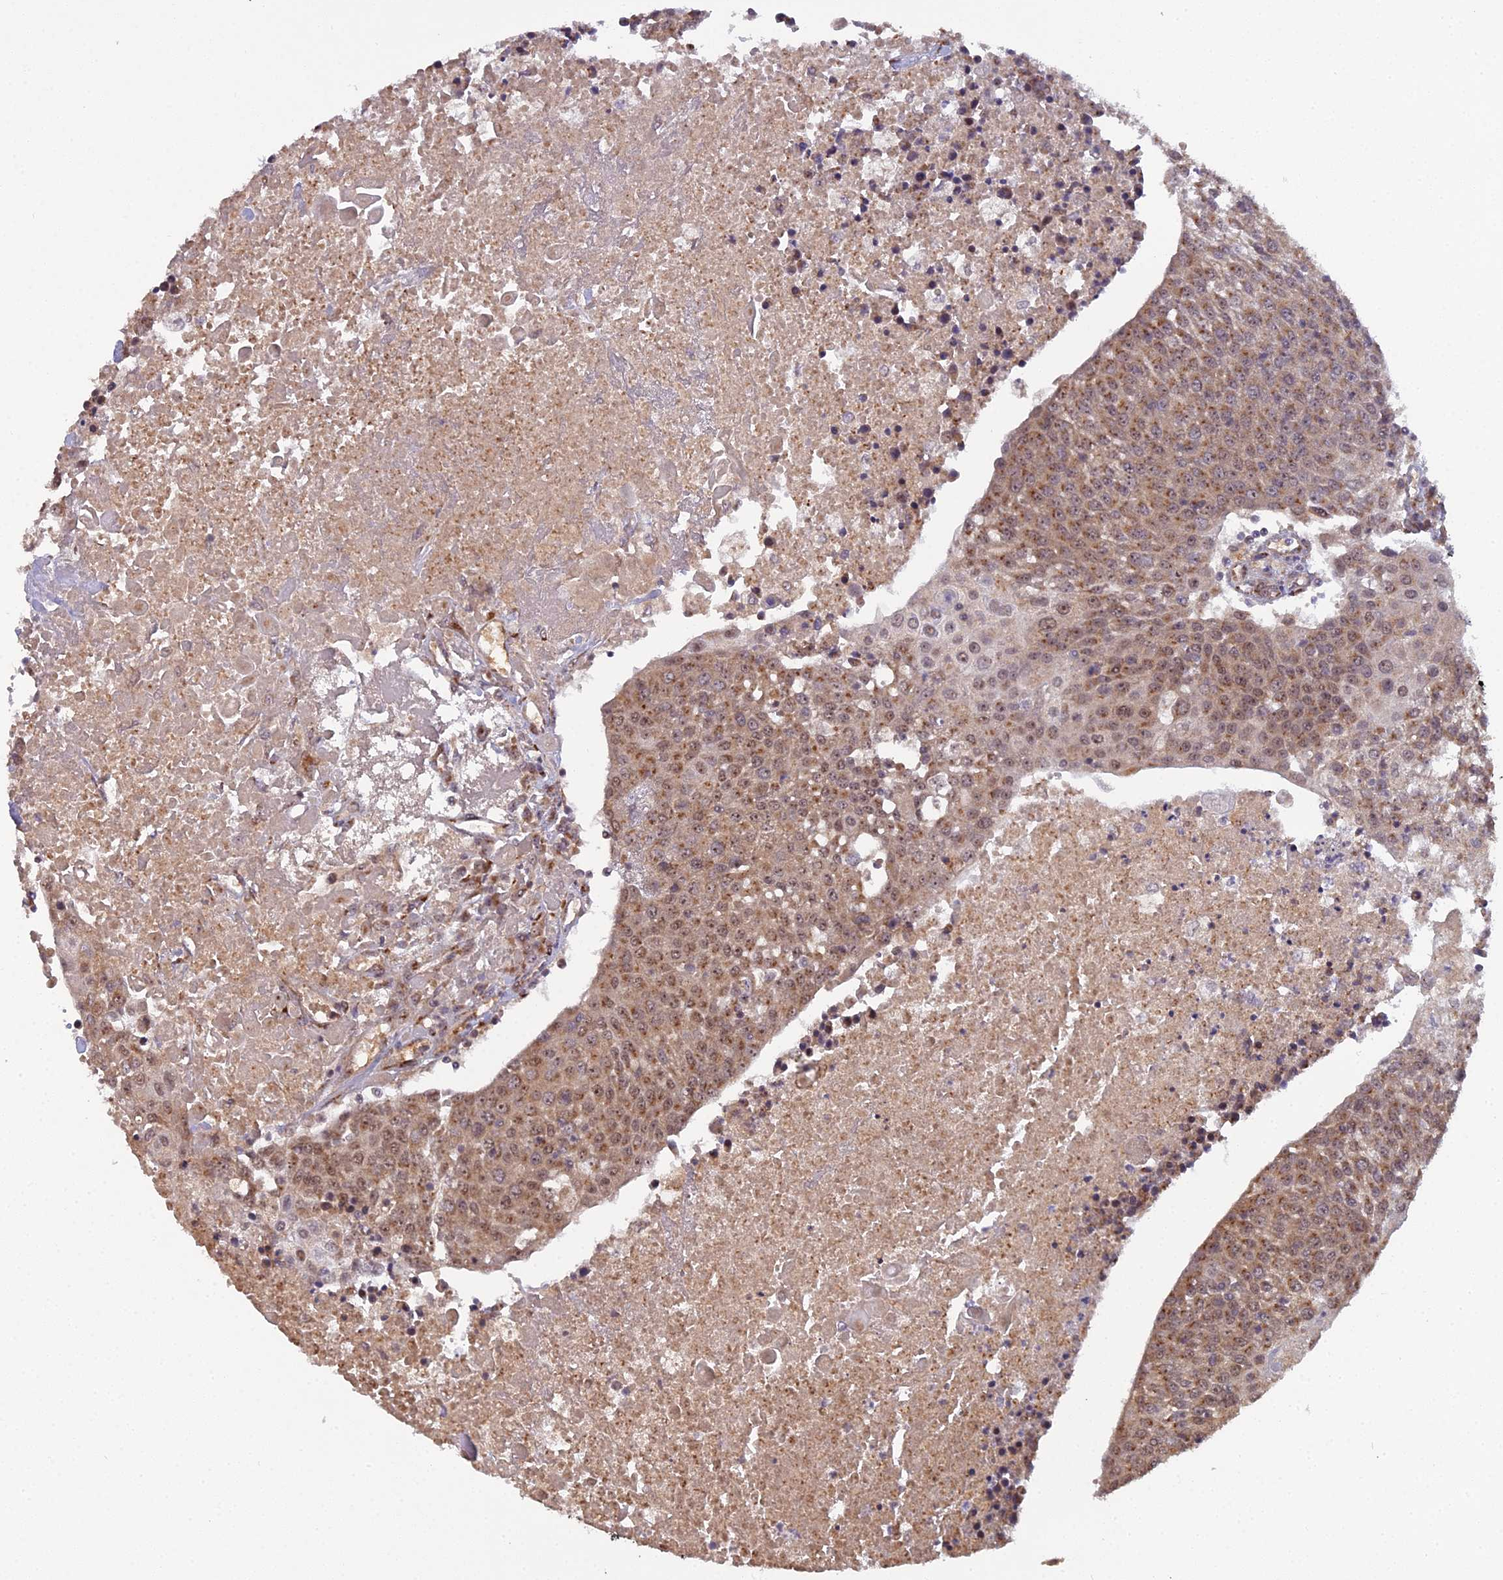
{"staining": {"intensity": "moderate", "quantity": ">75%", "location": "nuclear"}, "tissue": "urothelial cancer", "cell_type": "Tumor cells", "image_type": "cancer", "snomed": [{"axis": "morphology", "description": "Urothelial carcinoma, High grade"}, {"axis": "topography", "description": "Urinary bladder"}], "caption": "About >75% of tumor cells in human urothelial cancer show moderate nuclear protein staining as visualized by brown immunohistochemical staining.", "gene": "MEOX1", "patient": {"sex": "female", "age": 85}}